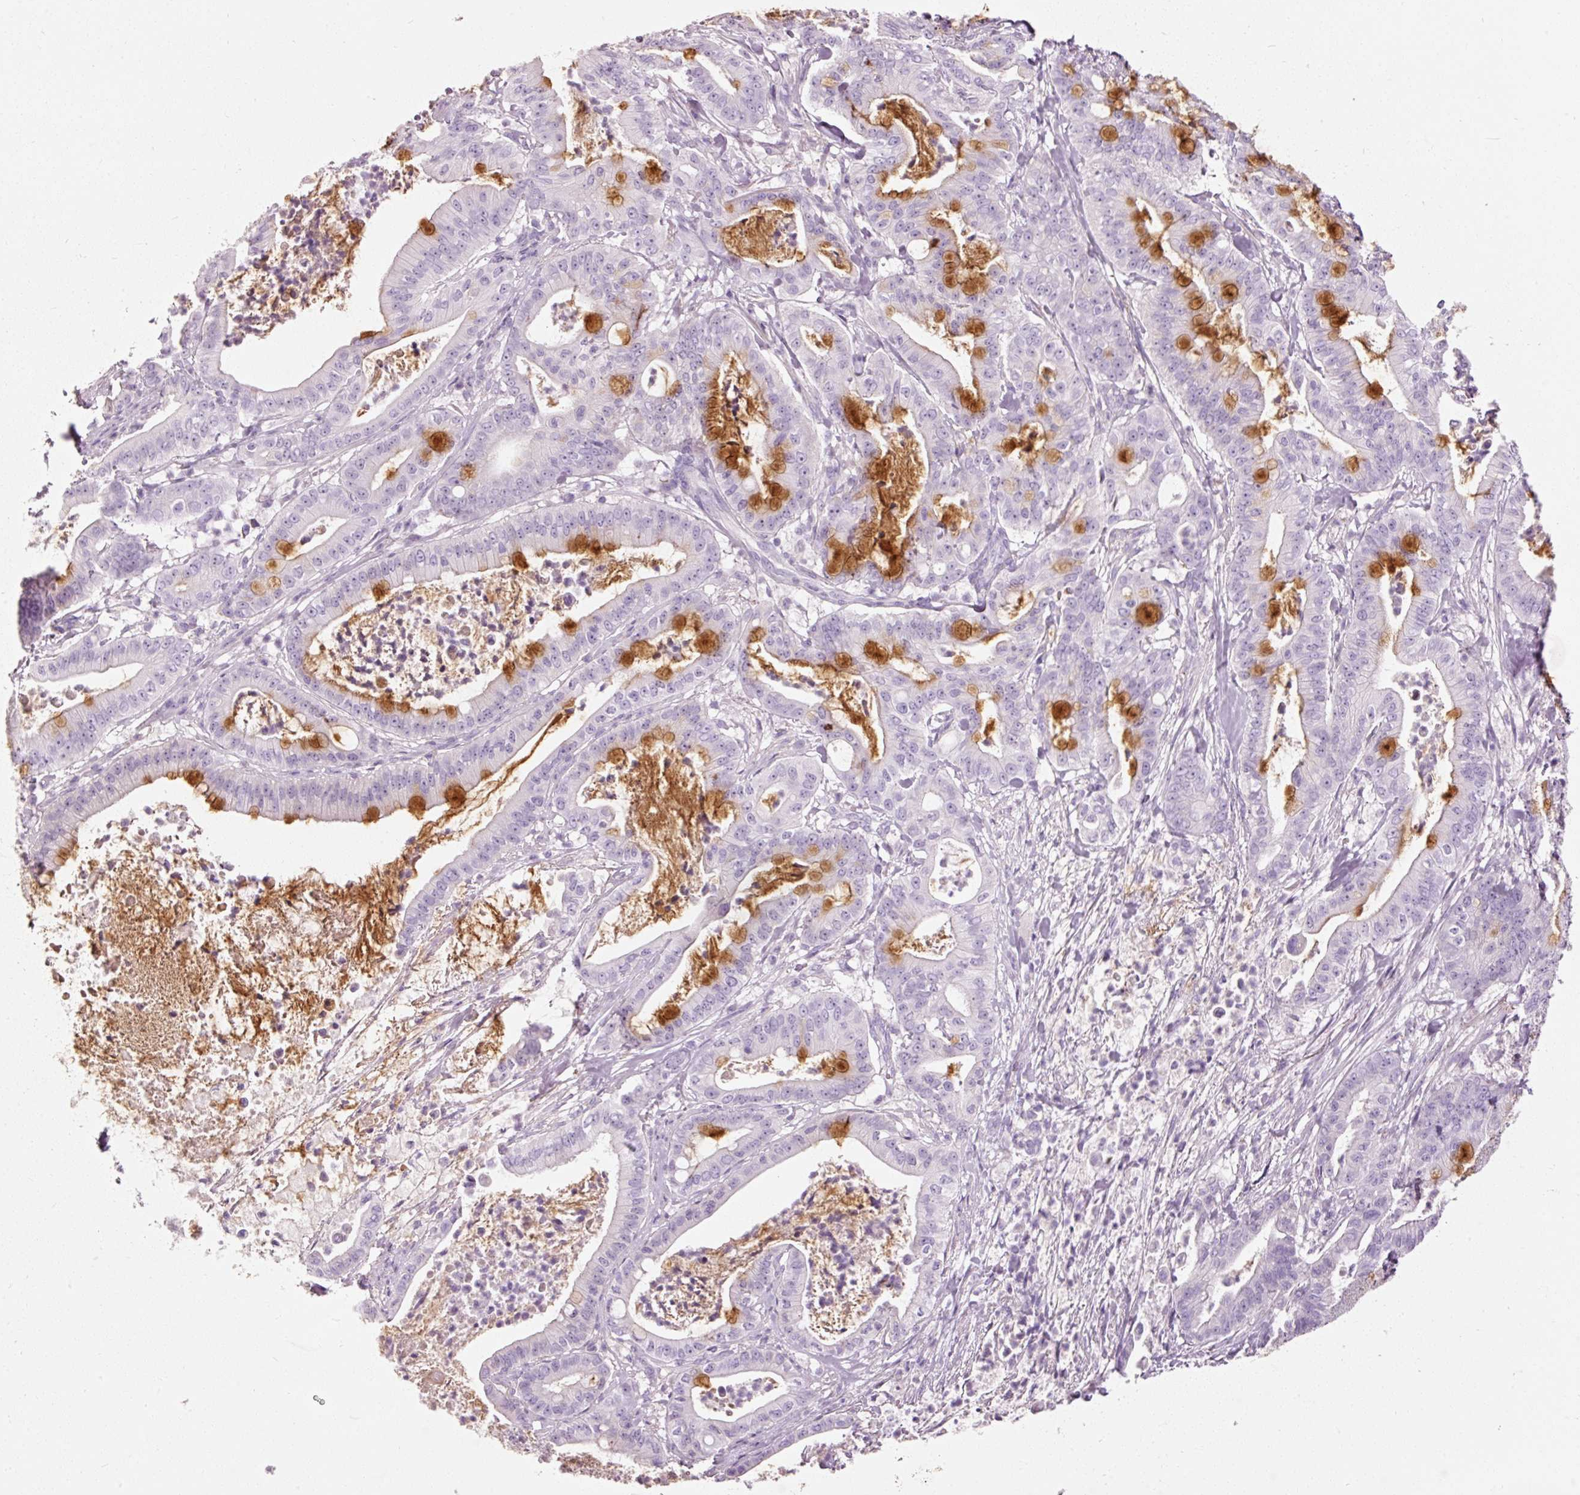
{"staining": {"intensity": "moderate", "quantity": "<25%", "location": "cytoplasmic/membranous"}, "tissue": "pancreatic cancer", "cell_type": "Tumor cells", "image_type": "cancer", "snomed": [{"axis": "morphology", "description": "Adenocarcinoma, NOS"}, {"axis": "topography", "description": "Pancreas"}], "caption": "Moderate cytoplasmic/membranous protein positivity is present in about <25% of tumor cells in pancreatic cancer. The protein is stained brown, and the nuclei are stained in blue (DAB IHC with brightfield microscopy, high magnification).", "gene": "MUC5AC", "patient": {"sex": "male", "age": 71}}